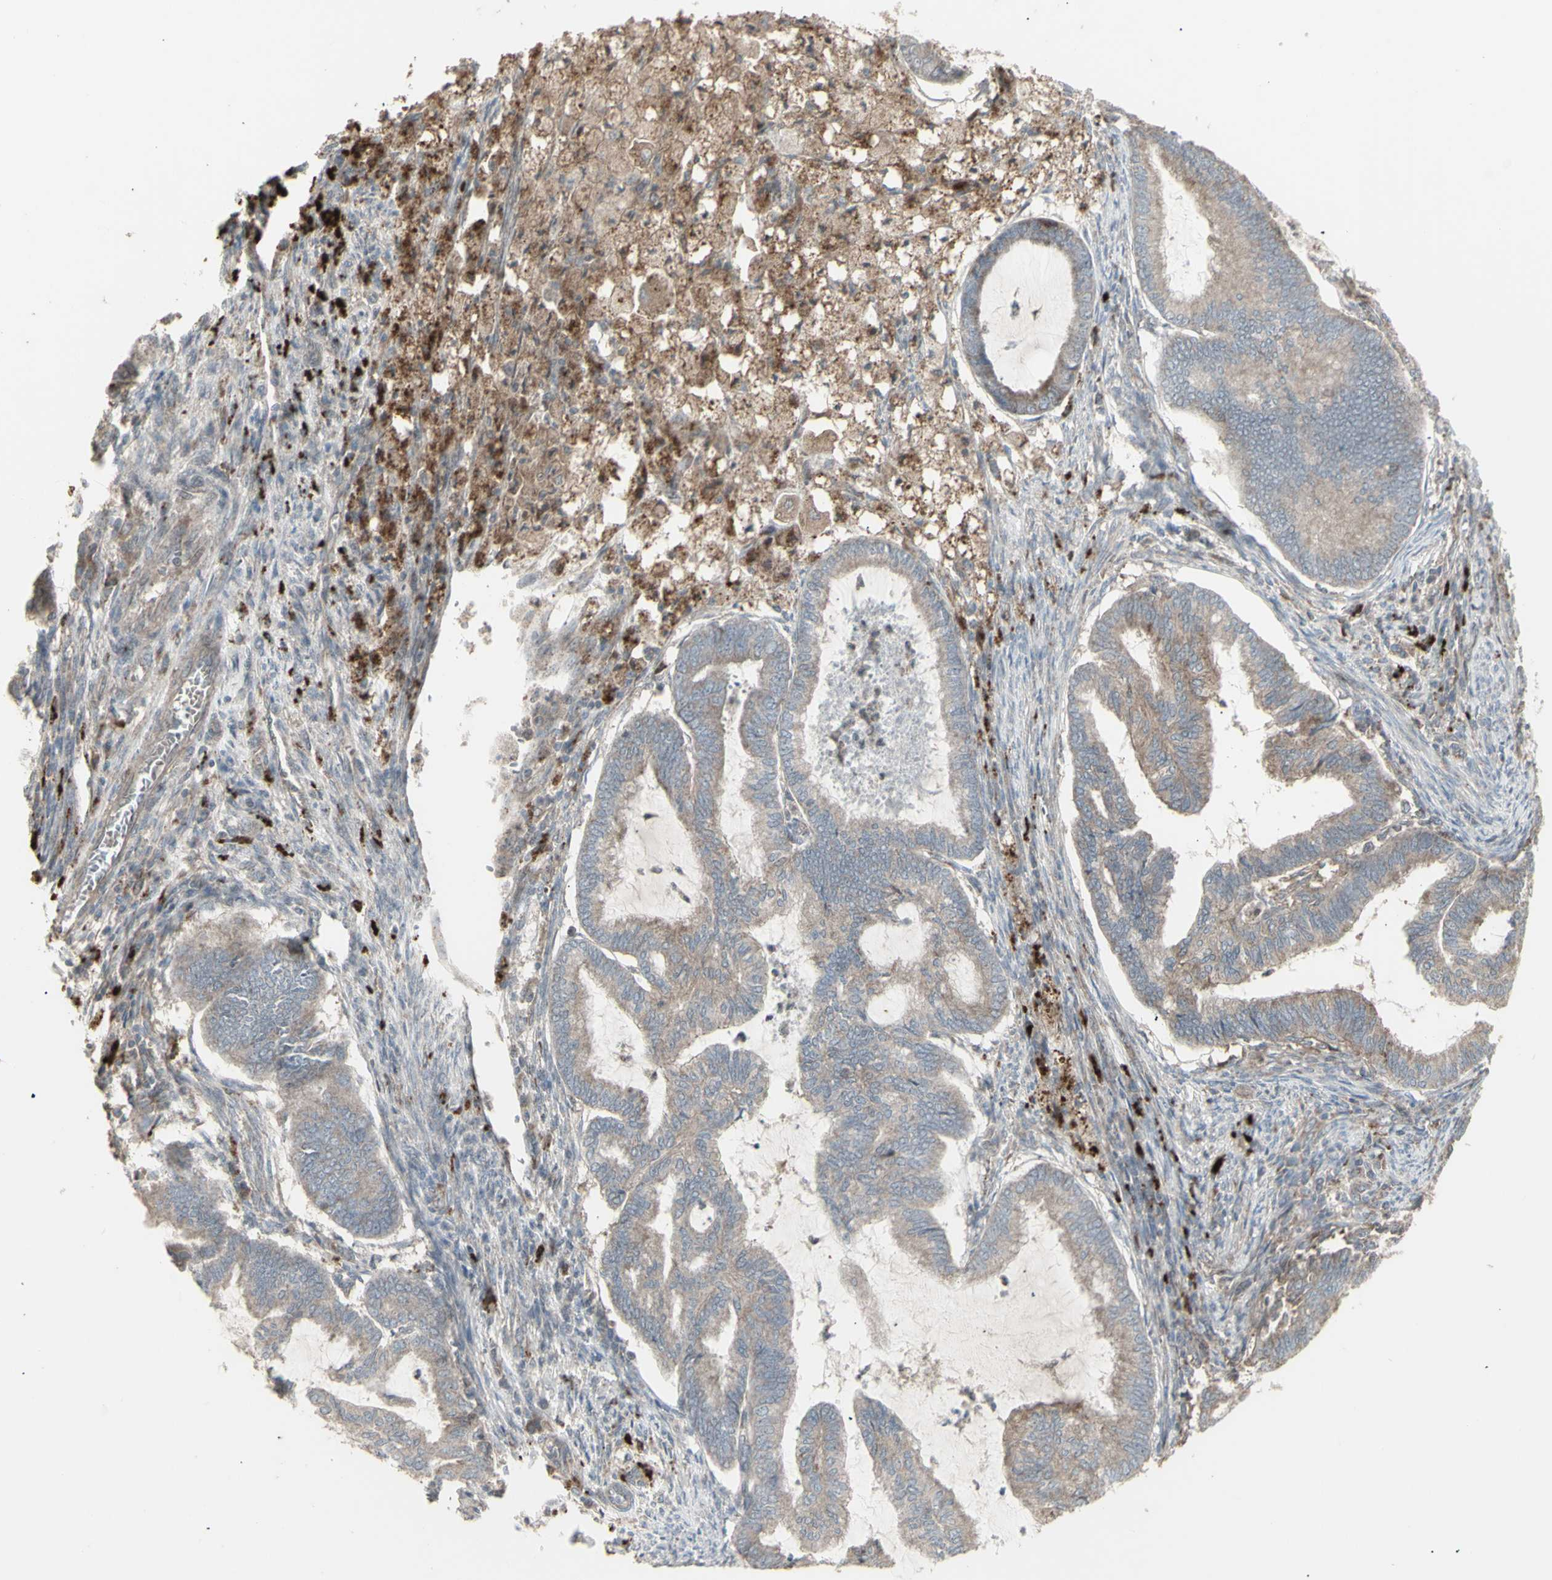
{"staining": {"intensity": "moderate", "quantity": "25%-75%", "location": "cytoplasmic/membranous"}, "tissue": "cervical cancer", "cell_type": "Tumor cells", "image_type": "cancer", "snomed": [{"axis": "morphology", "description": "Normal tissue, NOS"}, {"axis": "morphology", "description": "Adenocarcinoma, NOS"}, {"axis": "topography", "description": "Cervix"}, {"axis": "topography", "description": "Endometrium"}], "caption": "This is an image of immunohistochemistry staining of adenocarcinoma (cervical), which shows moderate expression in the cytoplasmic/membranous of tumor cells.", "gene": "RNASEL", "patient": {"sex": "female", "age": 86}}